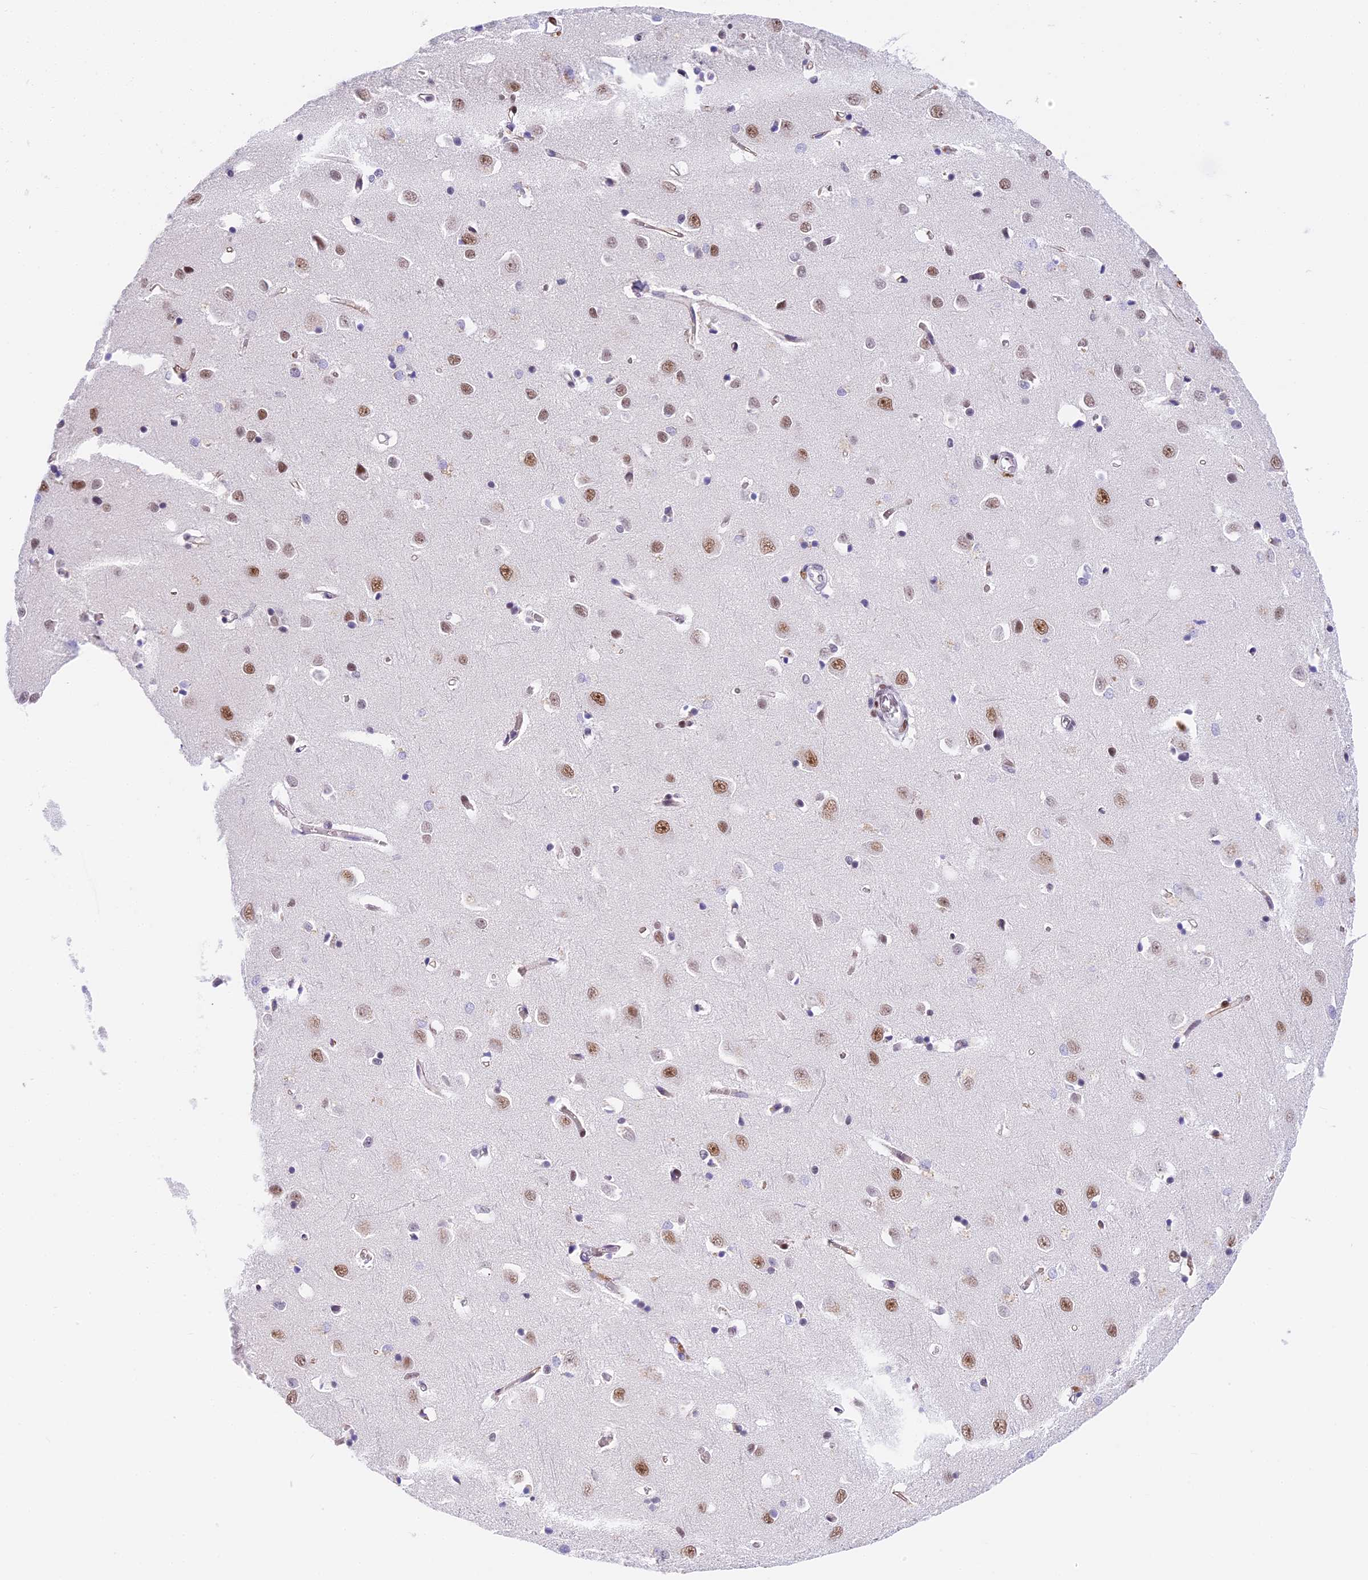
{"staining": {"intensity": "moderate", "quantity": ">75%", "location": "nuclear"}, "tissue": "cerebral cortex", "cell_type": "Endothelial cells", "image_type": "normal", "snomed": [{"axis": "morphology", "description": "Normal tissue, NOS"}, {"axis": "topography", "description": "Cerebral cortex"}], "caption": "IHC histopathology image of benign human cerebral cortex stained for a protein (brown), which shows medium levels of moderate nuclear positivity in approximately >75% of endothelial cells.", "gene": "SBNO1", "patient": {"sex": "female", "age": 64}}